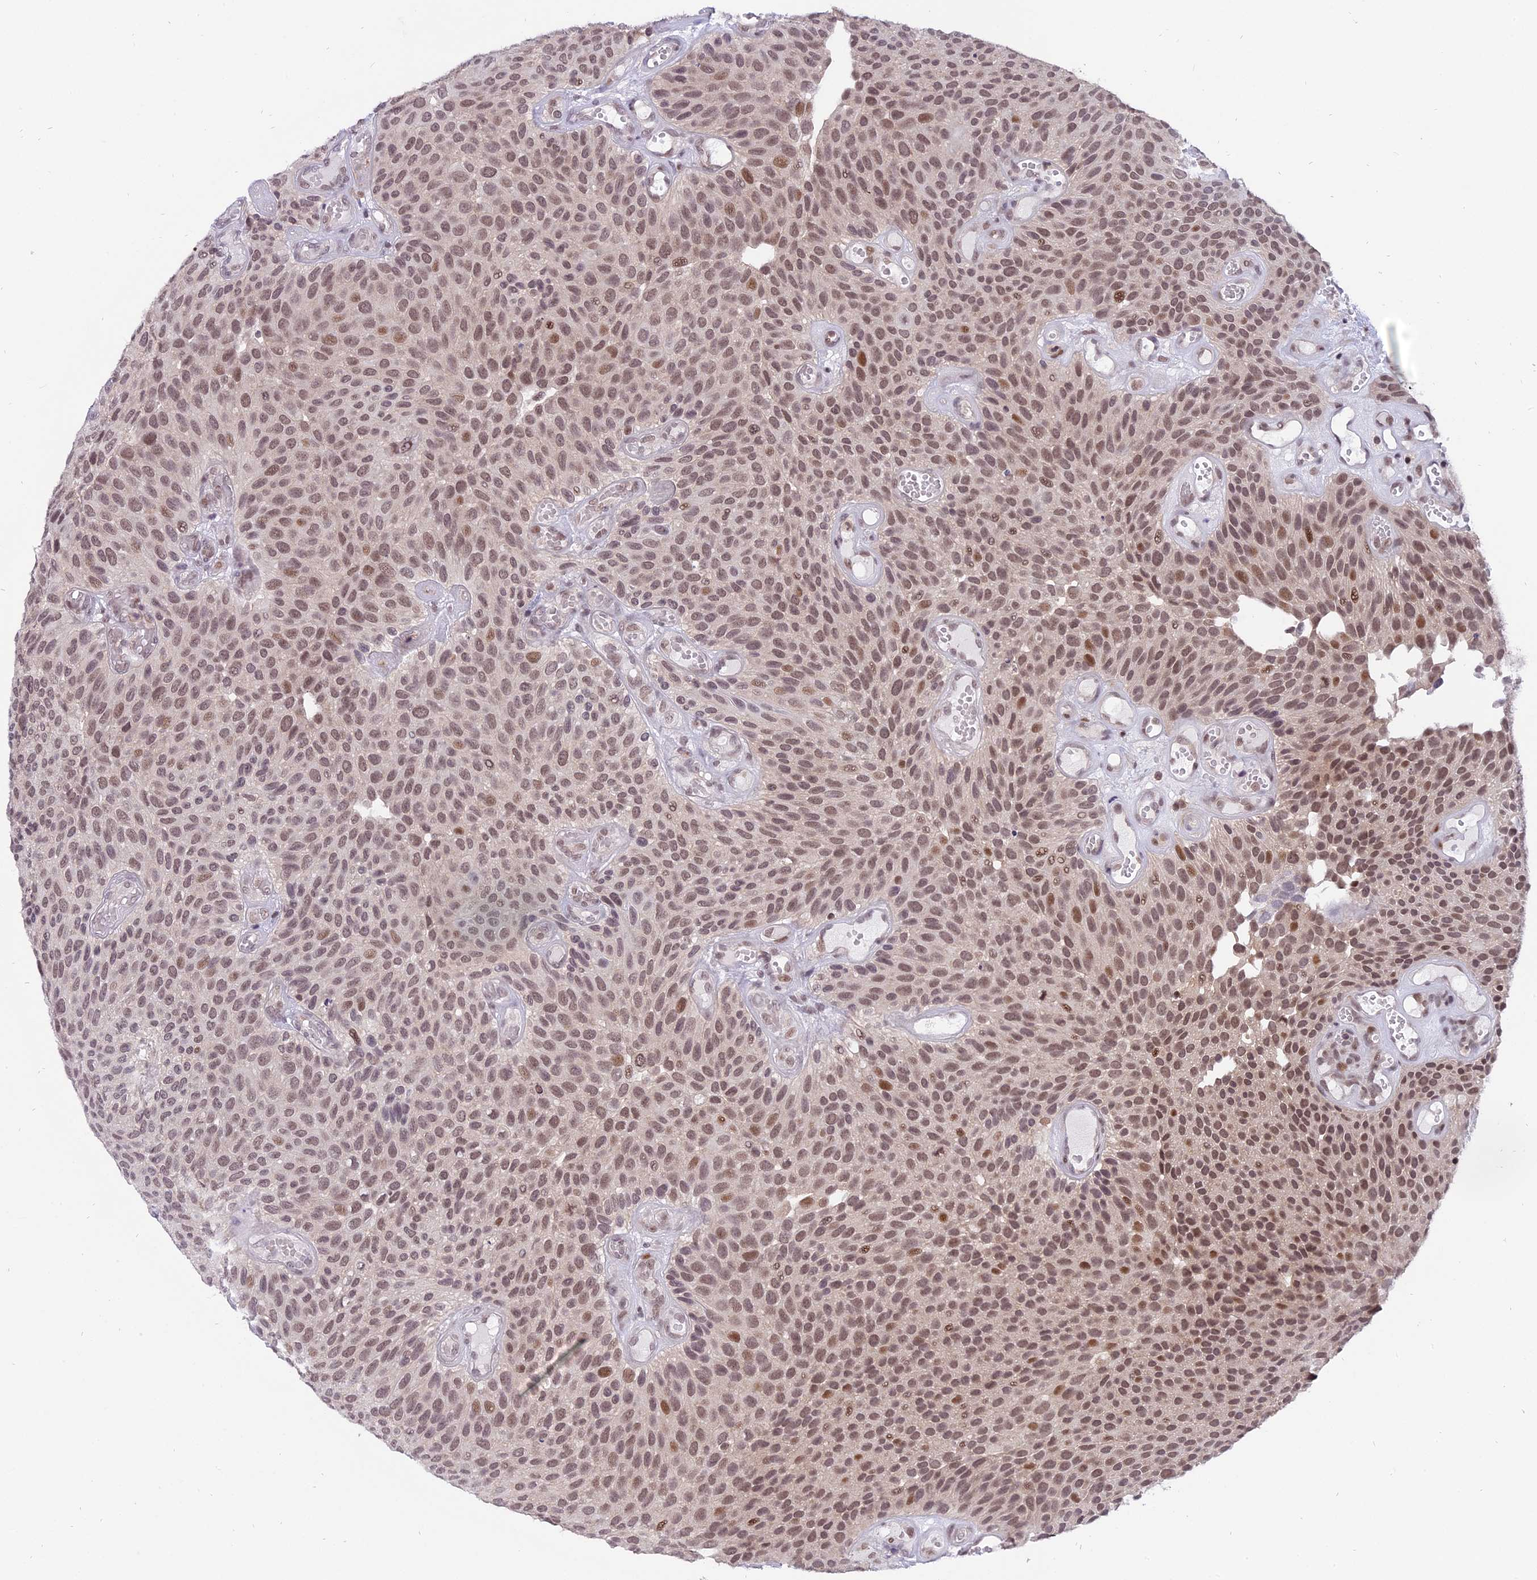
{"staining": {"intensity": "moderate", "quantity": ">75%", "location": "nuclear"}, "tissue": "urothelial cancer", "cell_type": "Tumor cells", "image_type": "cancer", "snomed": [{"axis": "morphology", "description": "Urothelial carcinoma, Low grade"}, {"axis": "topography", "description": "Urinary bladder"}], "caption": "The photomicrograph shows a brown stain indicating the presence of a protein in the nuclear of tumor cells in urothelial carcinoma (low-grade). Using DAB (3,3'-diaminobenzidine) (brown) and hematoxylin (blue) stains, captured at high magnification using brightfield microscopy.", "gene": "TADA3", "patient": {"sex": "male", "age": 89}}